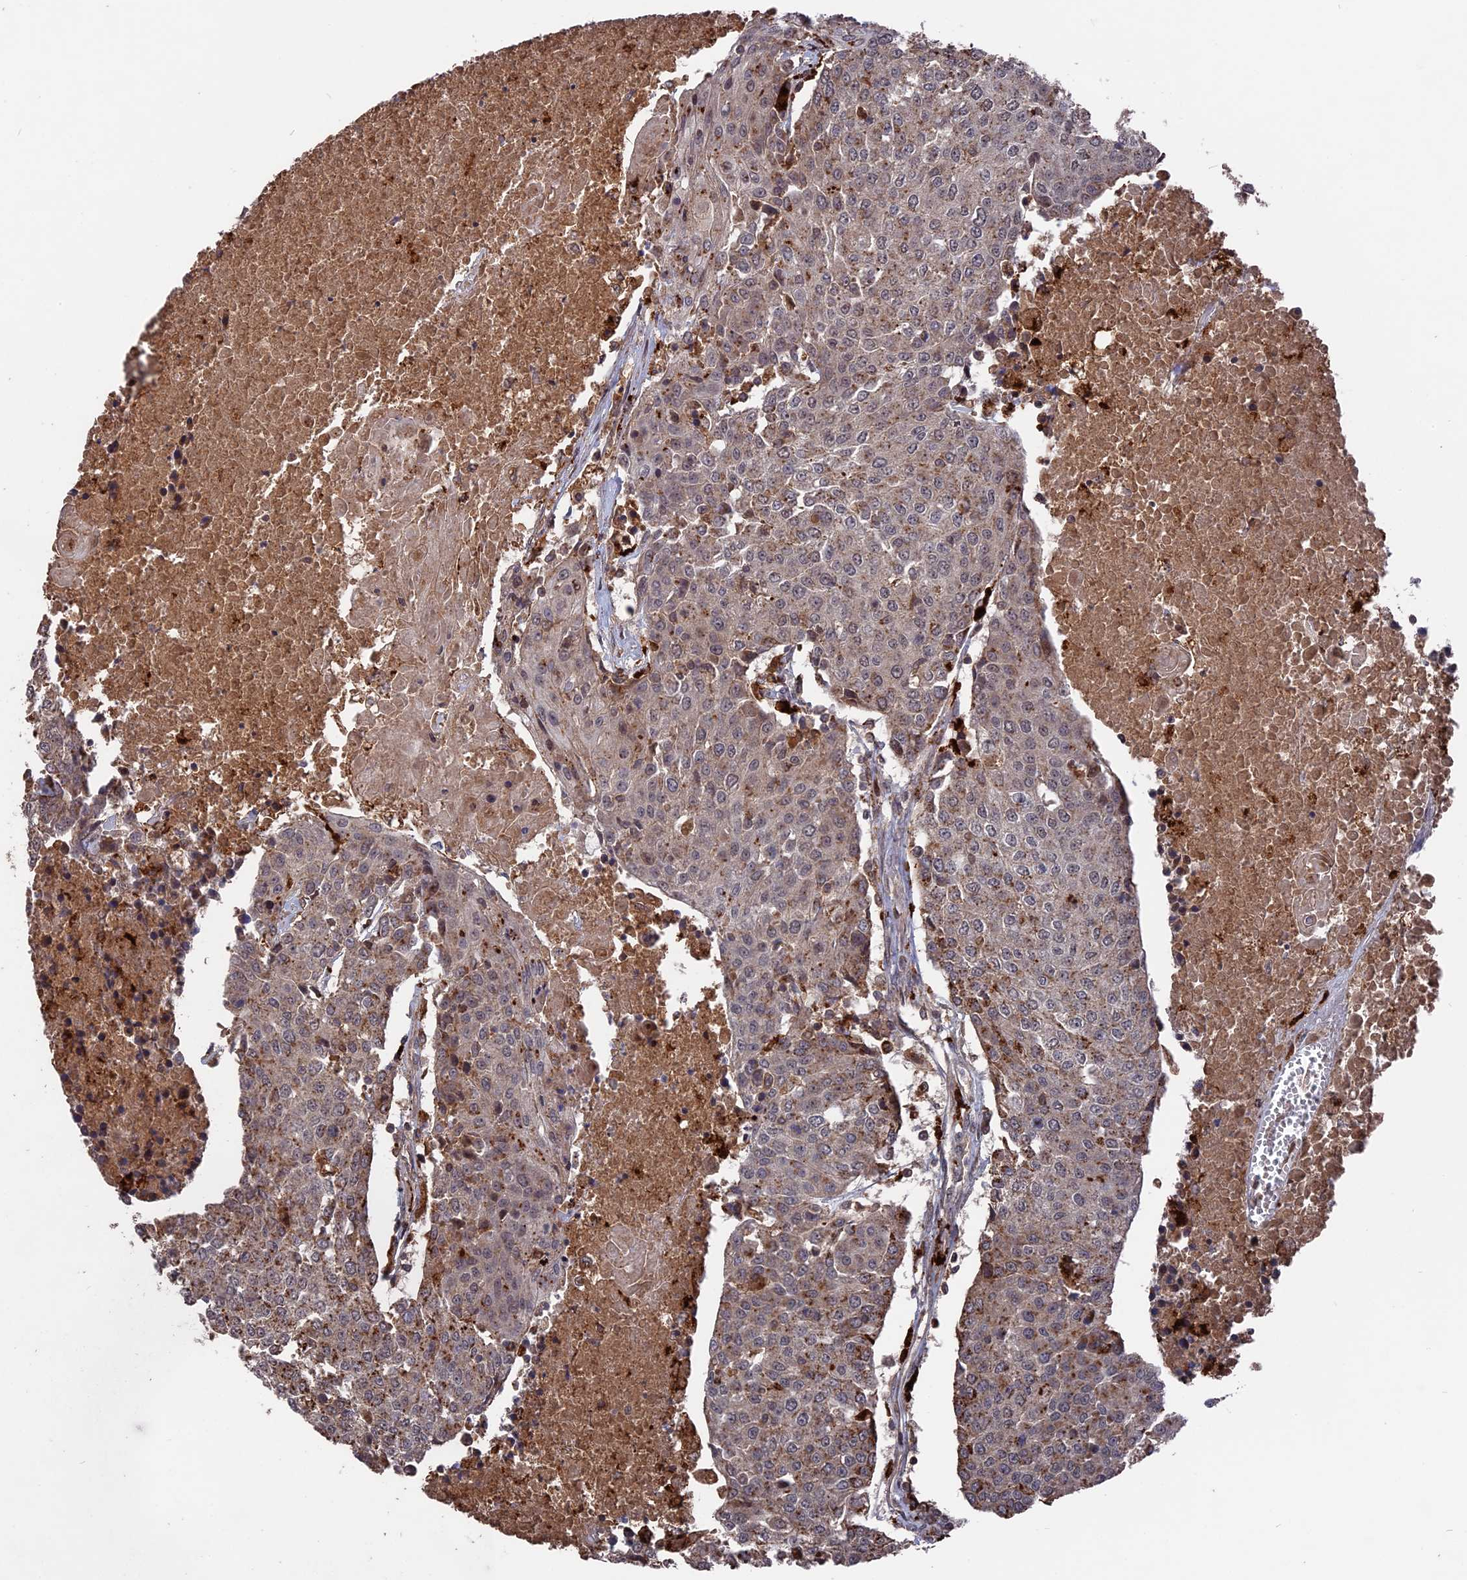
{"staining": {"intensity": "moderate", "quantity": "<25%", "location": "cytoplasmic/membranous"}, "tissue": "urothelial cancer", "cell_type": "Tumor cells", "image_type": "cancer", "snomed": [{"axis": "morphology", "description": "Urothelial carcinoma, High grade"}, {"axis": "topography", "description": "Urinary bladder"}], "caption": "Immunohistochemistry of human urothelial cancer reveals low levels of moderate cytoplasmic/membranous staining in about <25% of tumor cells. The staining was performed using DAB to visualize the protein expression in brown, while the nuclei were stained in blue with hematoxylin (Magnification: 20x).", "gene": "TELO2", "patient": {"sex": "female", "age": 85}}